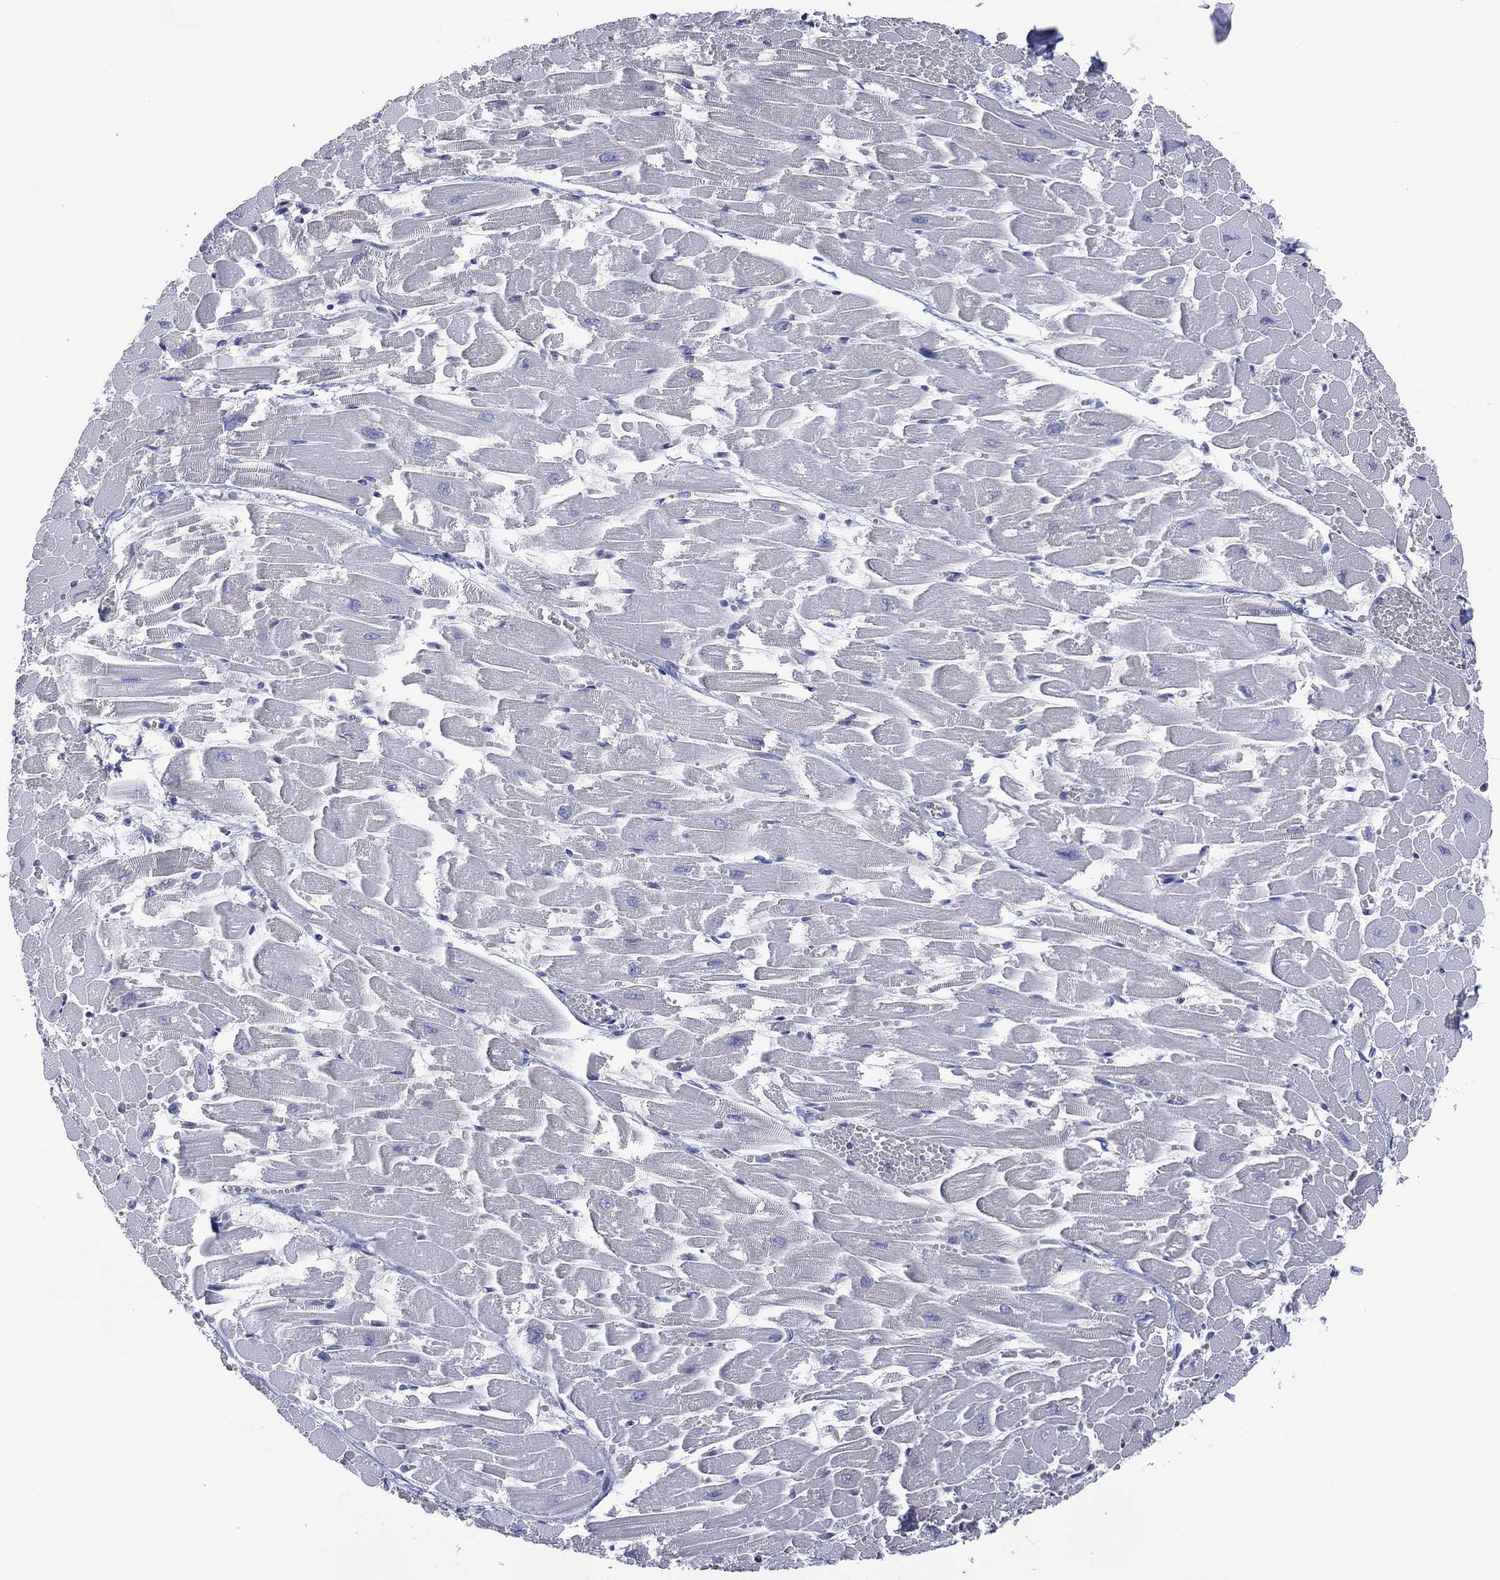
{"staining": {"intensity": "negative", "quantity": "none", "location": "none"}, "tissue": "heart muscle", "cell_type": "Cardiomyocytes", "image_type": "normal", "snomed": [{"axis": "morphology", "description": "Normal tissue, NOS"}, {"axis": "topography", "description": "Heart"}], "caption": "Immunohistochemical staining of normal heart muscle demonstrates no significant staining in cardiomyocytes.", "gene": "CFTR", "patient": {"sex": "female", "age": 52}}